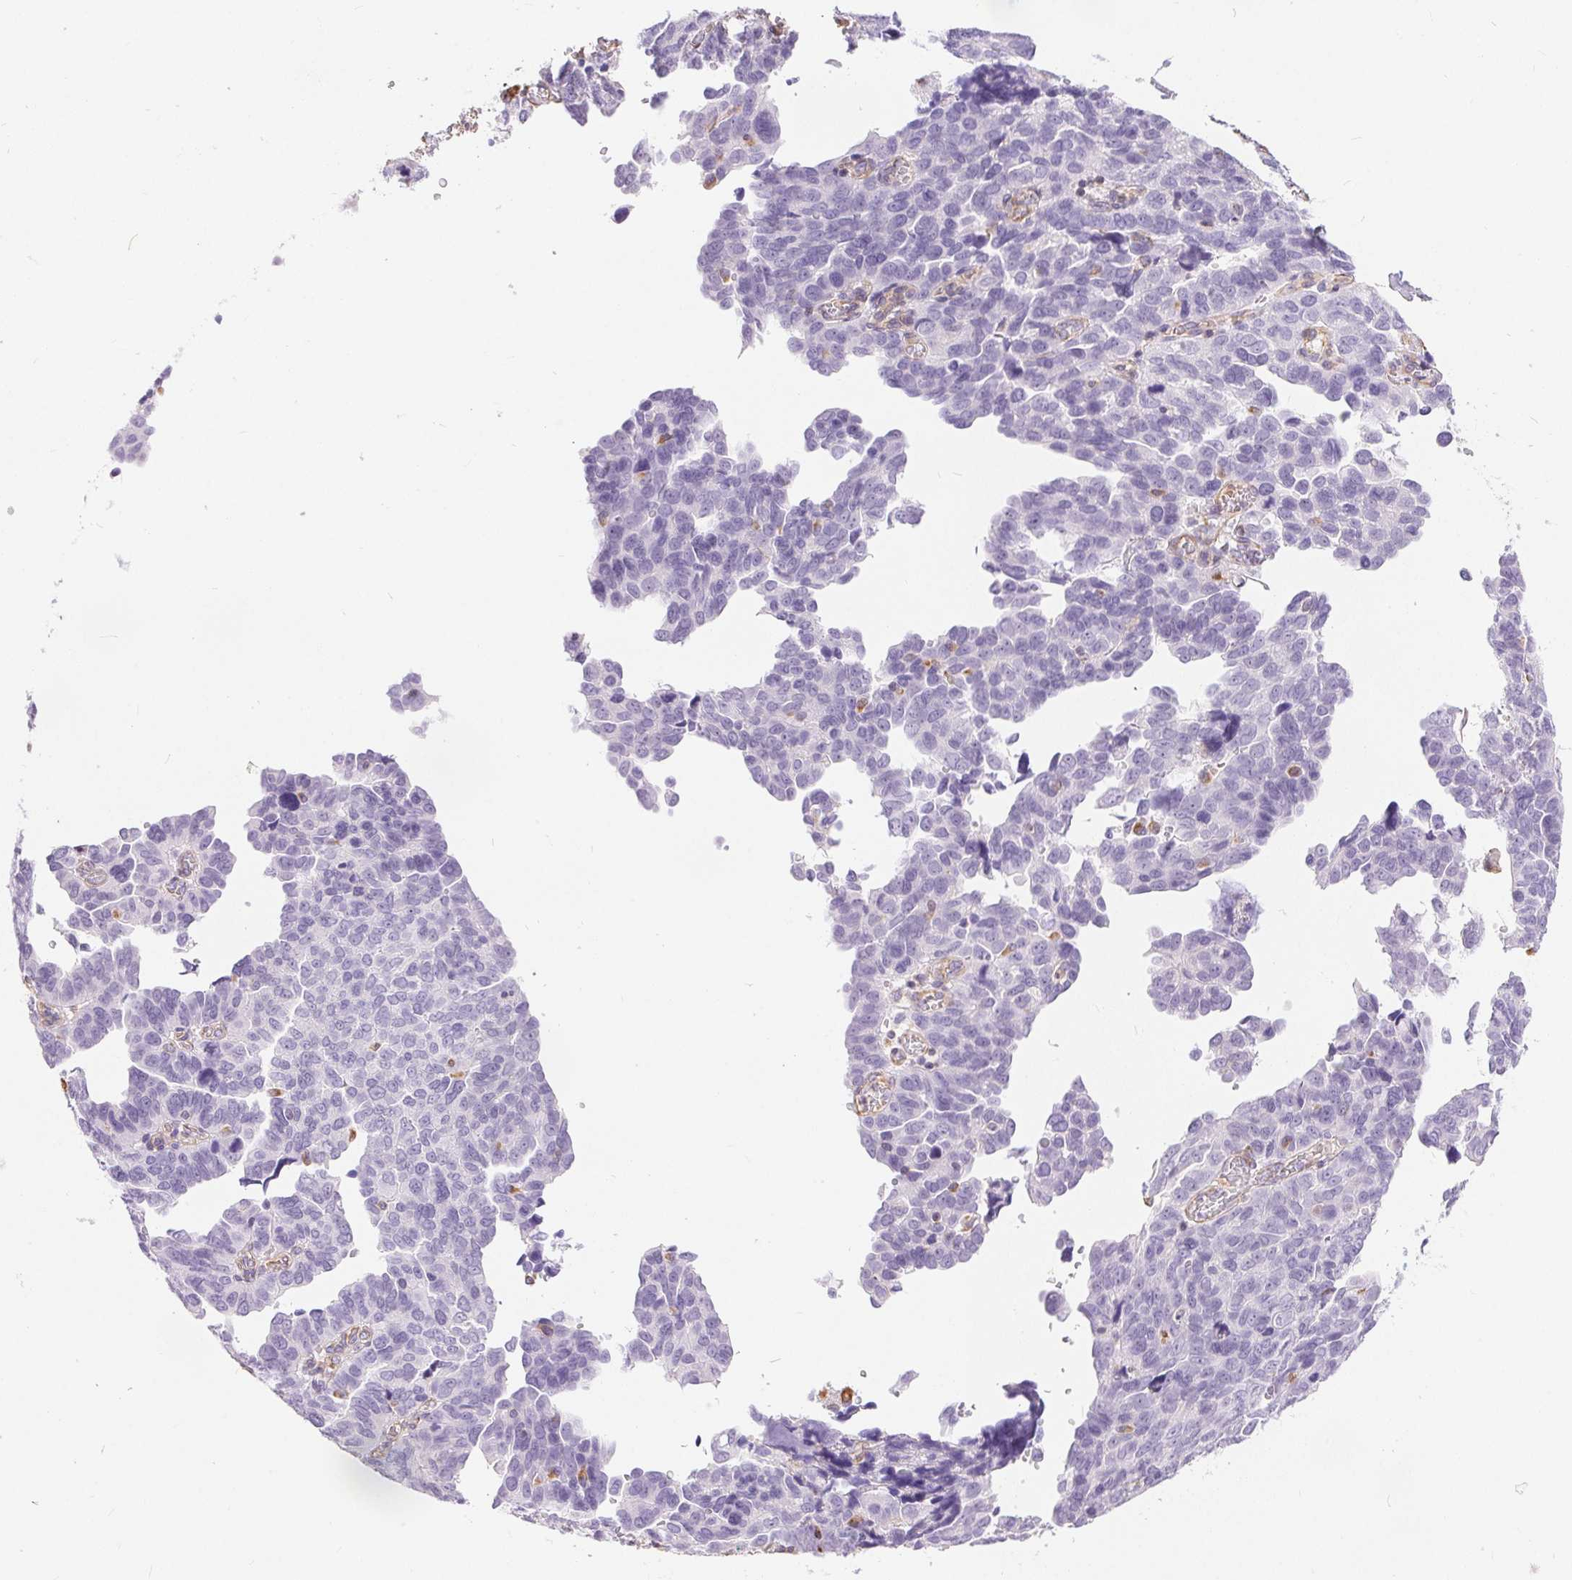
{"staining": {"intensity": "negative", "quantity": "none", "location": "none"}, "tissue": "ovarian cancer", "cell_type": "Tumor cells", "image_type": "cancer", "snomed": [{"axis": "morphology", "description": "Cystadenocarcinoma, serous, NOS"}, {"axis": "topography", "description": "Ovary"}], "caption": "Tumor cells show no significant protein expression in serous cystadenocarcinoma (ovarian).", "gene": "GFAP", "patient": {"sex": "female", "age": 64}}